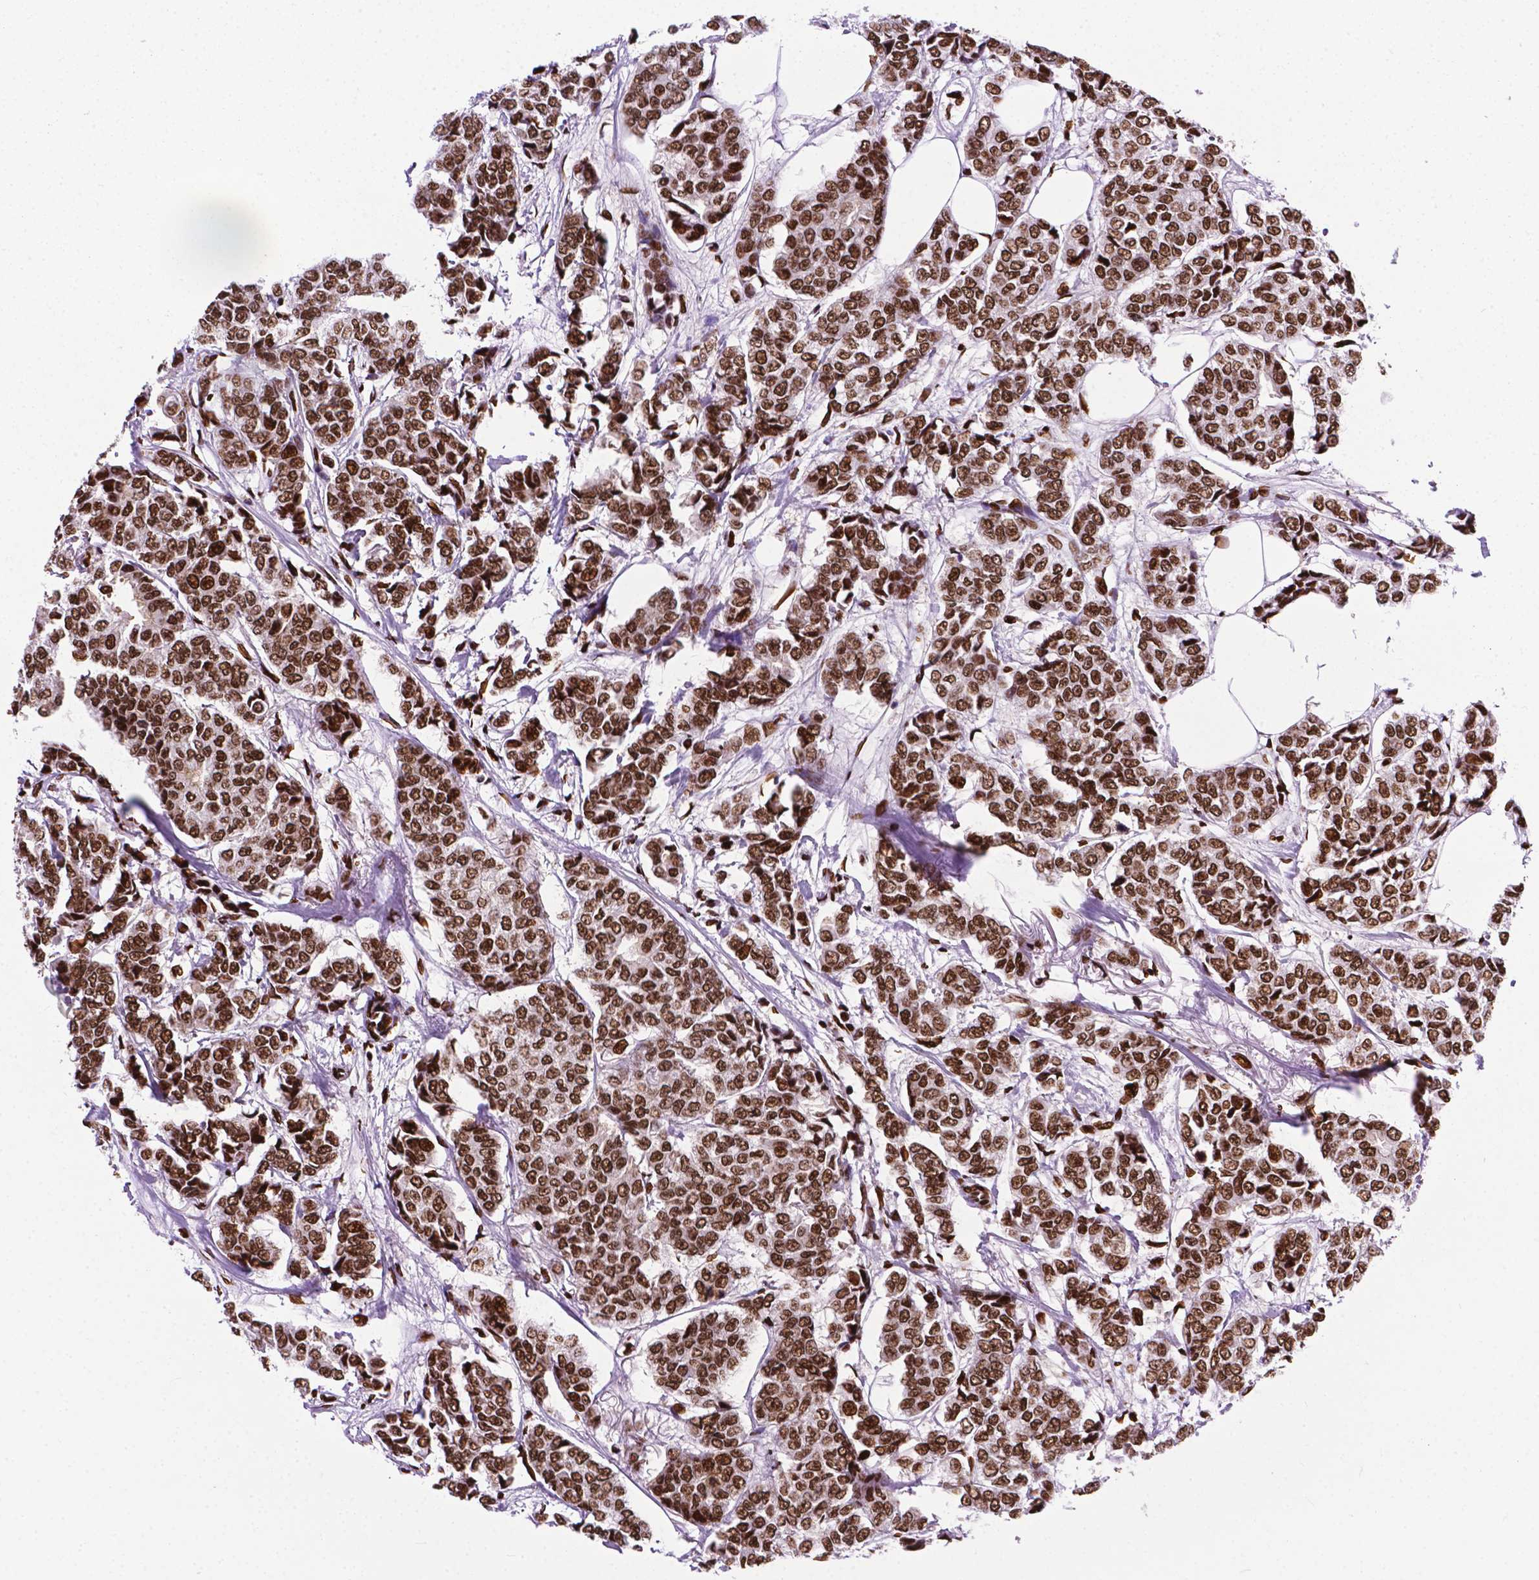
{"staining": {"intensity": "moderate", "quantity": ">75%", "location": "nuclear"}, "tissue": "breast cancer", "cell_type": "Tumor cells", "image_type": "cancer", "snomed": [{"axis": "morphology", "description": "Duct carcinoma"}, {"axis": "topography", "description": "Breast"}], "caption": "About >75% of tumor cells in invasive ductal carcinoma (breast) reveal moderate nuclear protein positivity as visualized by brown immunohistochemical staining.", "gene": "SMIM5", "patient": {"sex": "female", "age": 94}}